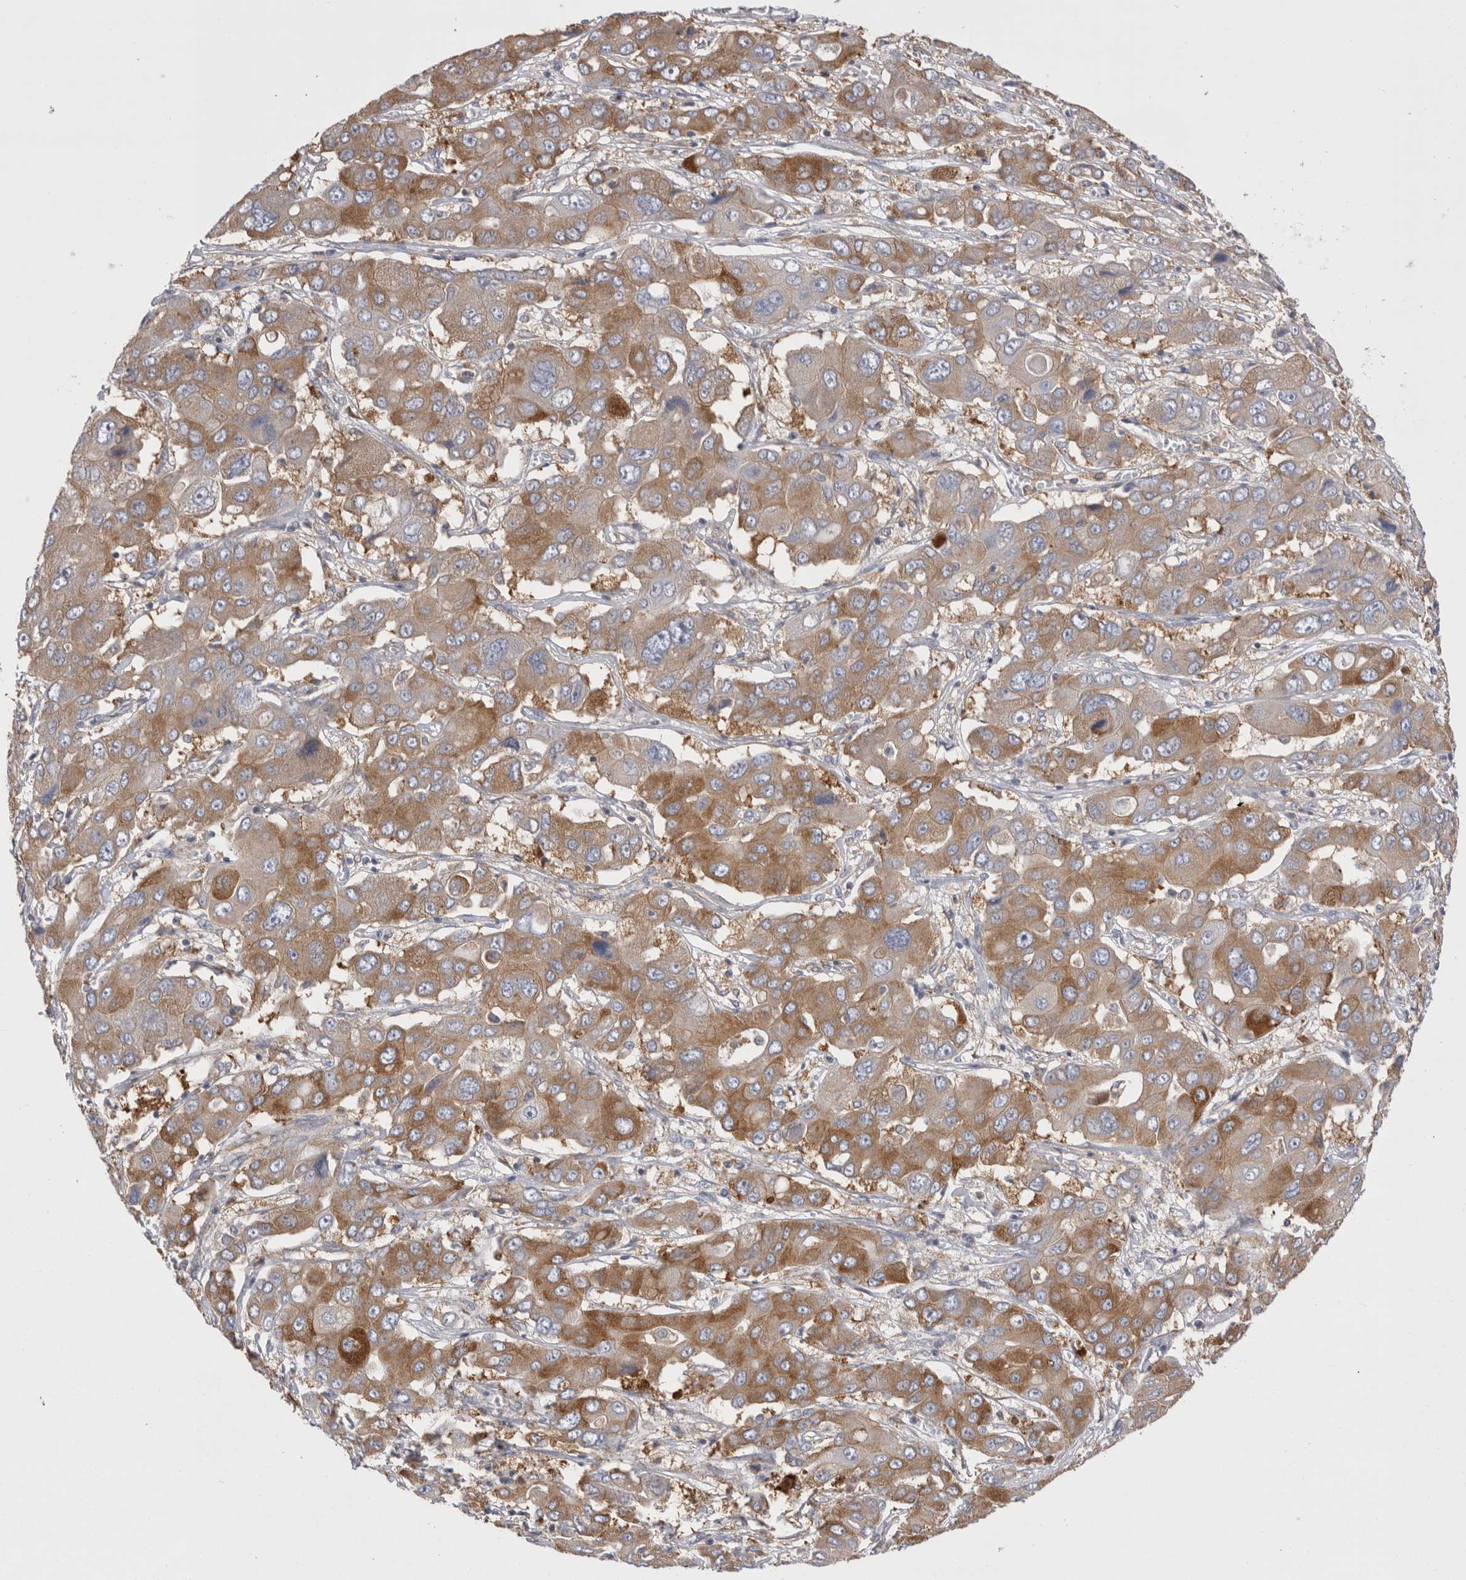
{"staining": {"intensity": "moderate", "quantity": ">75%", "location": "cytoplasmic/membranous"}, "tissue": "liver cancer", "cell_type": "Tumor cells", "image_type": "cancer", "snomed": [{"axis": "morphology", "description": "Cholangiocarcinoma"}, {"axis": "topography", "description": "Liver"}], "caption": "Tumor cells exhibit medium levels of moderate cytoplasmic/membranous positivity in approximately >75% of cells in human cholangiocarcinoma (liver). (DAB = brown stain, brightfield microscopy at high magnification).", "gene": "RAB11FIP1", "patient": {"sex": "male", "age": 67}}